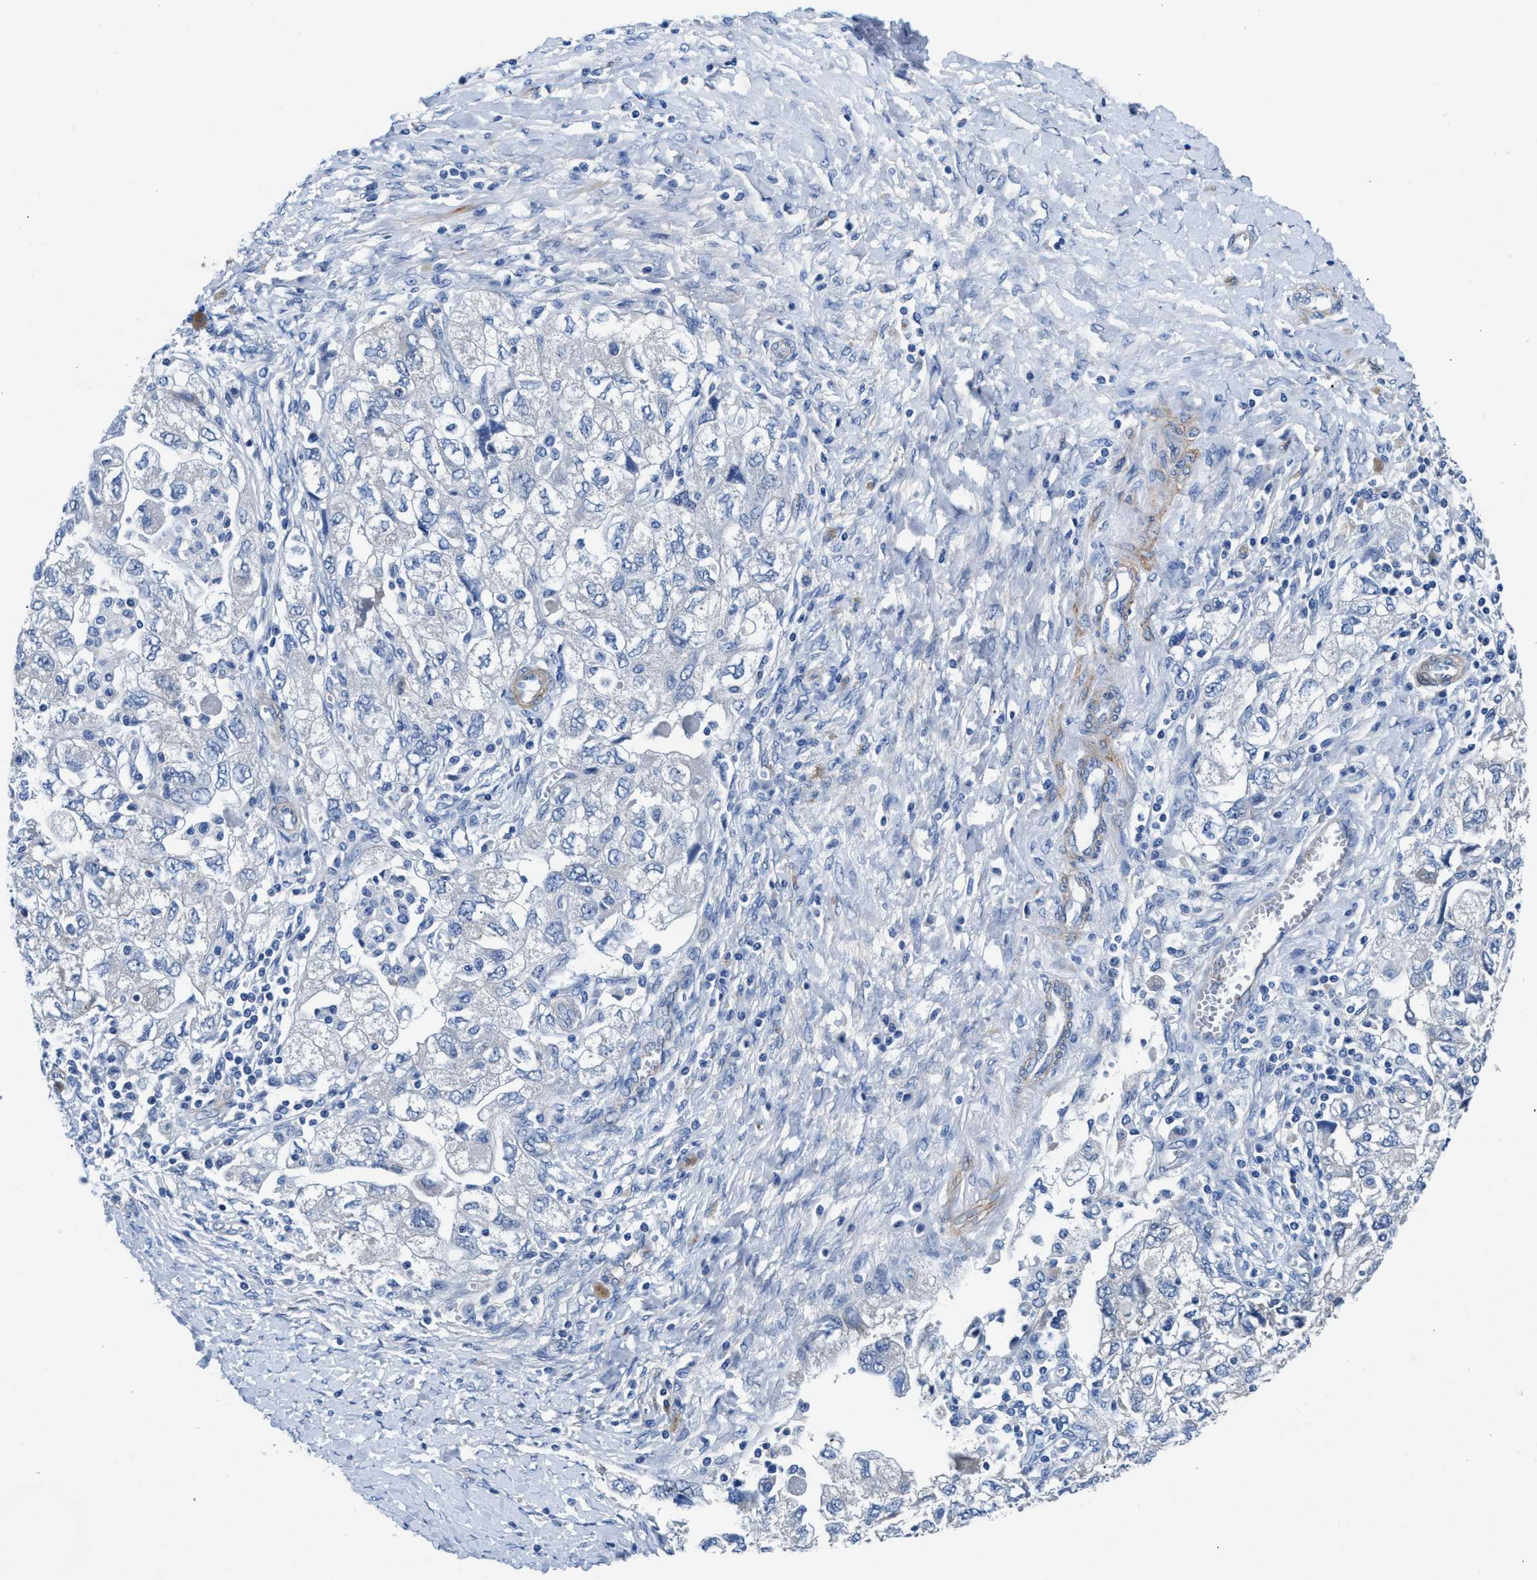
{"staining": {"intensity": "negative", "quantity": "none", "location": "none"}, "tissue": "ovarian cancer", "cell_type": "Tumor cells", "image_type": "cancer", "snomed": [{"axis": "morphology", "description": "Carcinoma, NOS"}, {"axis": "morphology", "description": "Cystadenocarcinoma, serous, NOS"}, {"axis": "topography", "description": "Ovary"}], "caption": "DAB (3,3'-diaminobenzidine) immunohistochemical staining of human serous cystadenocarcinoma (ovarian) demonstrates no significant expression in tumor cells.", "gene": "PARG", "patient": {"sex": "female", "age": 69}}